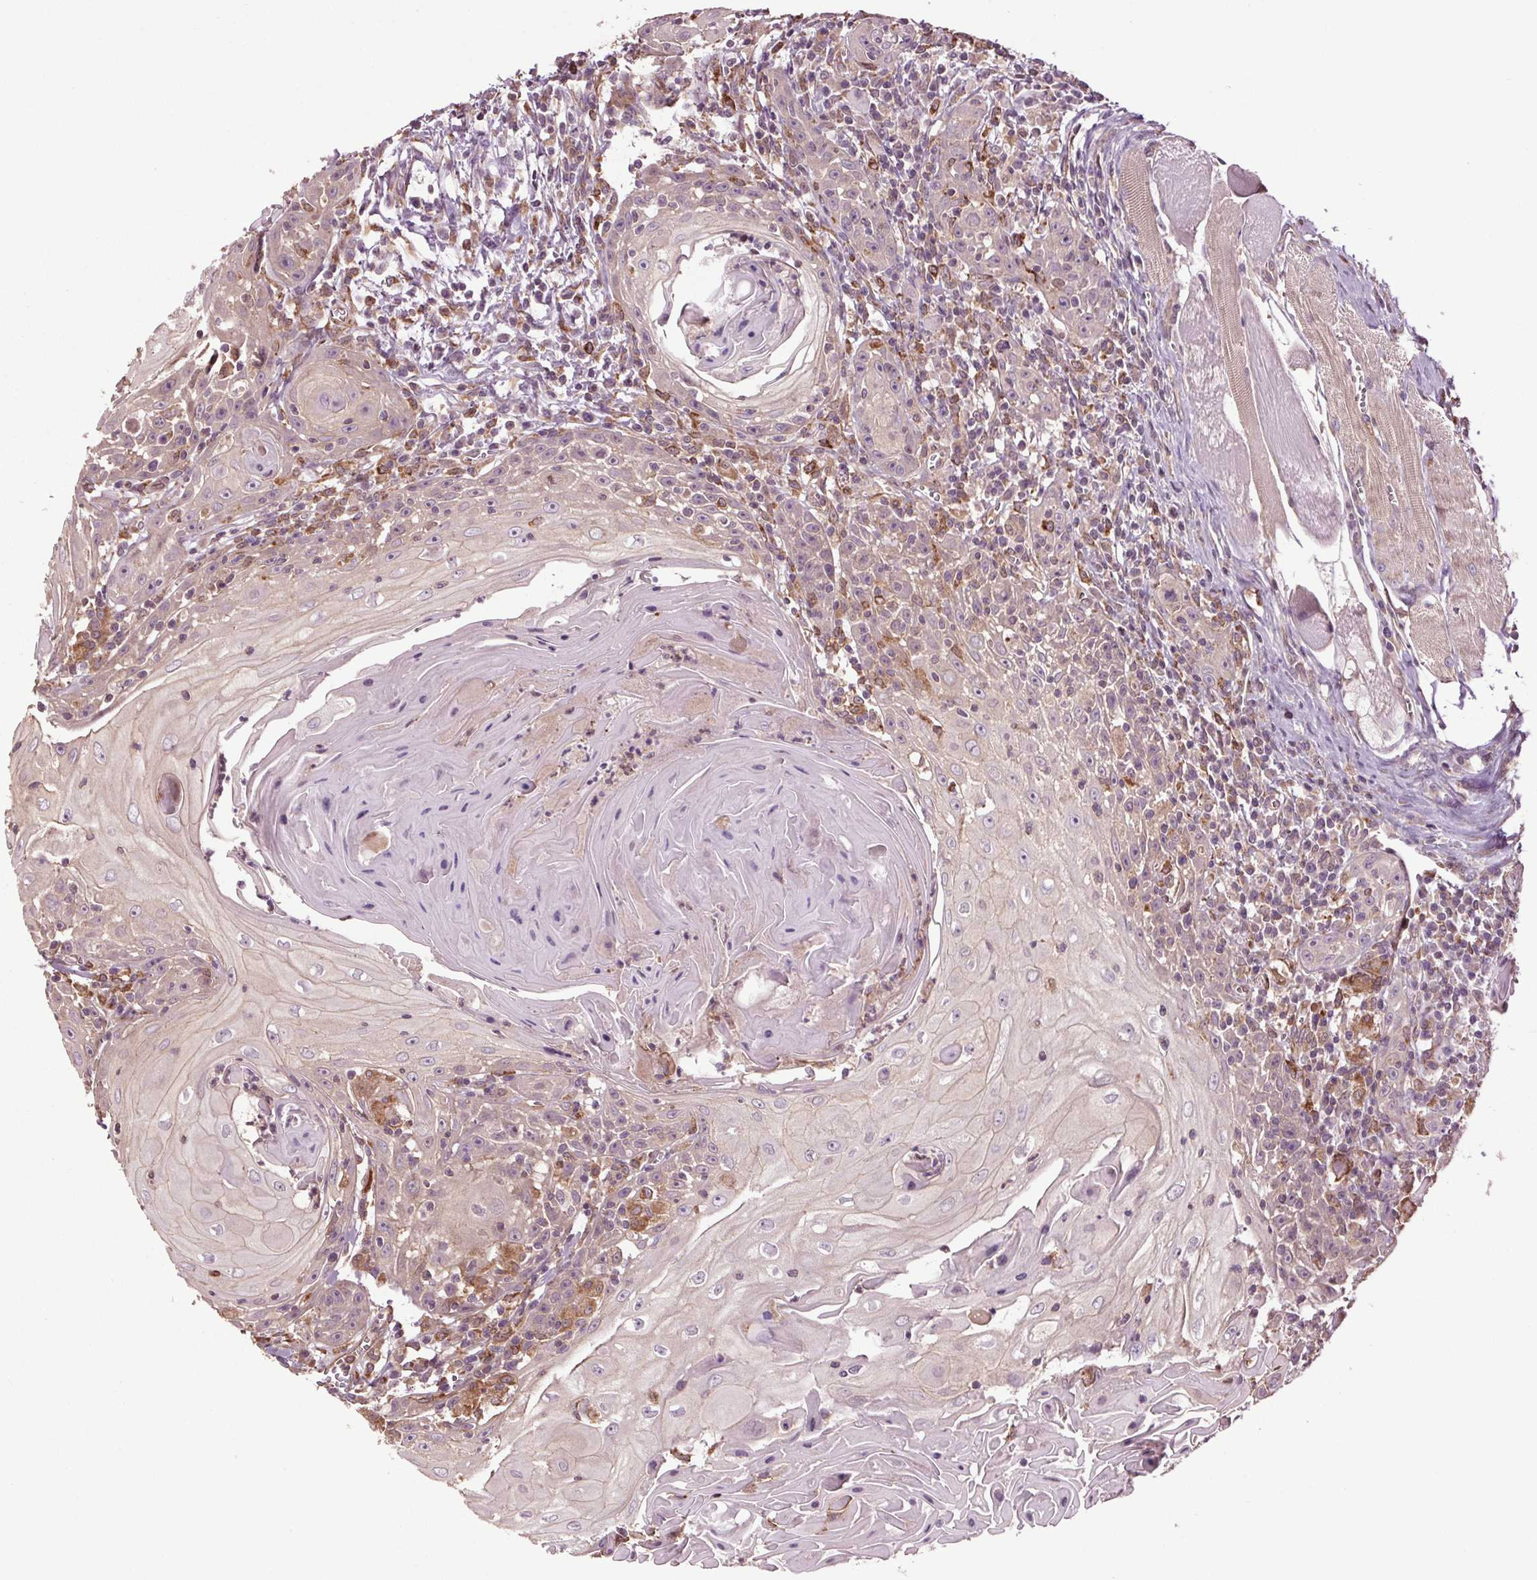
{"staining": {"intensity": "negative", "quantity": "none", "location": "none"}, "tissue": "head and neck cancer", "cell_type": "Tumor cells", "image_type": "cancer", "snomed": [{"axis": "morphology", "description": "Squamous cell carcinoma, NOS"}, {"axis": "topography", "description": "Head-Neck"}], "caption": "A photomicrograph of head and neck cancer (squamous cell carcinoma) stained for a protein reveals no brown staining in tumor cells.", "gene": "RNPEP", "patient": {"sex": "male", "age": 52}}